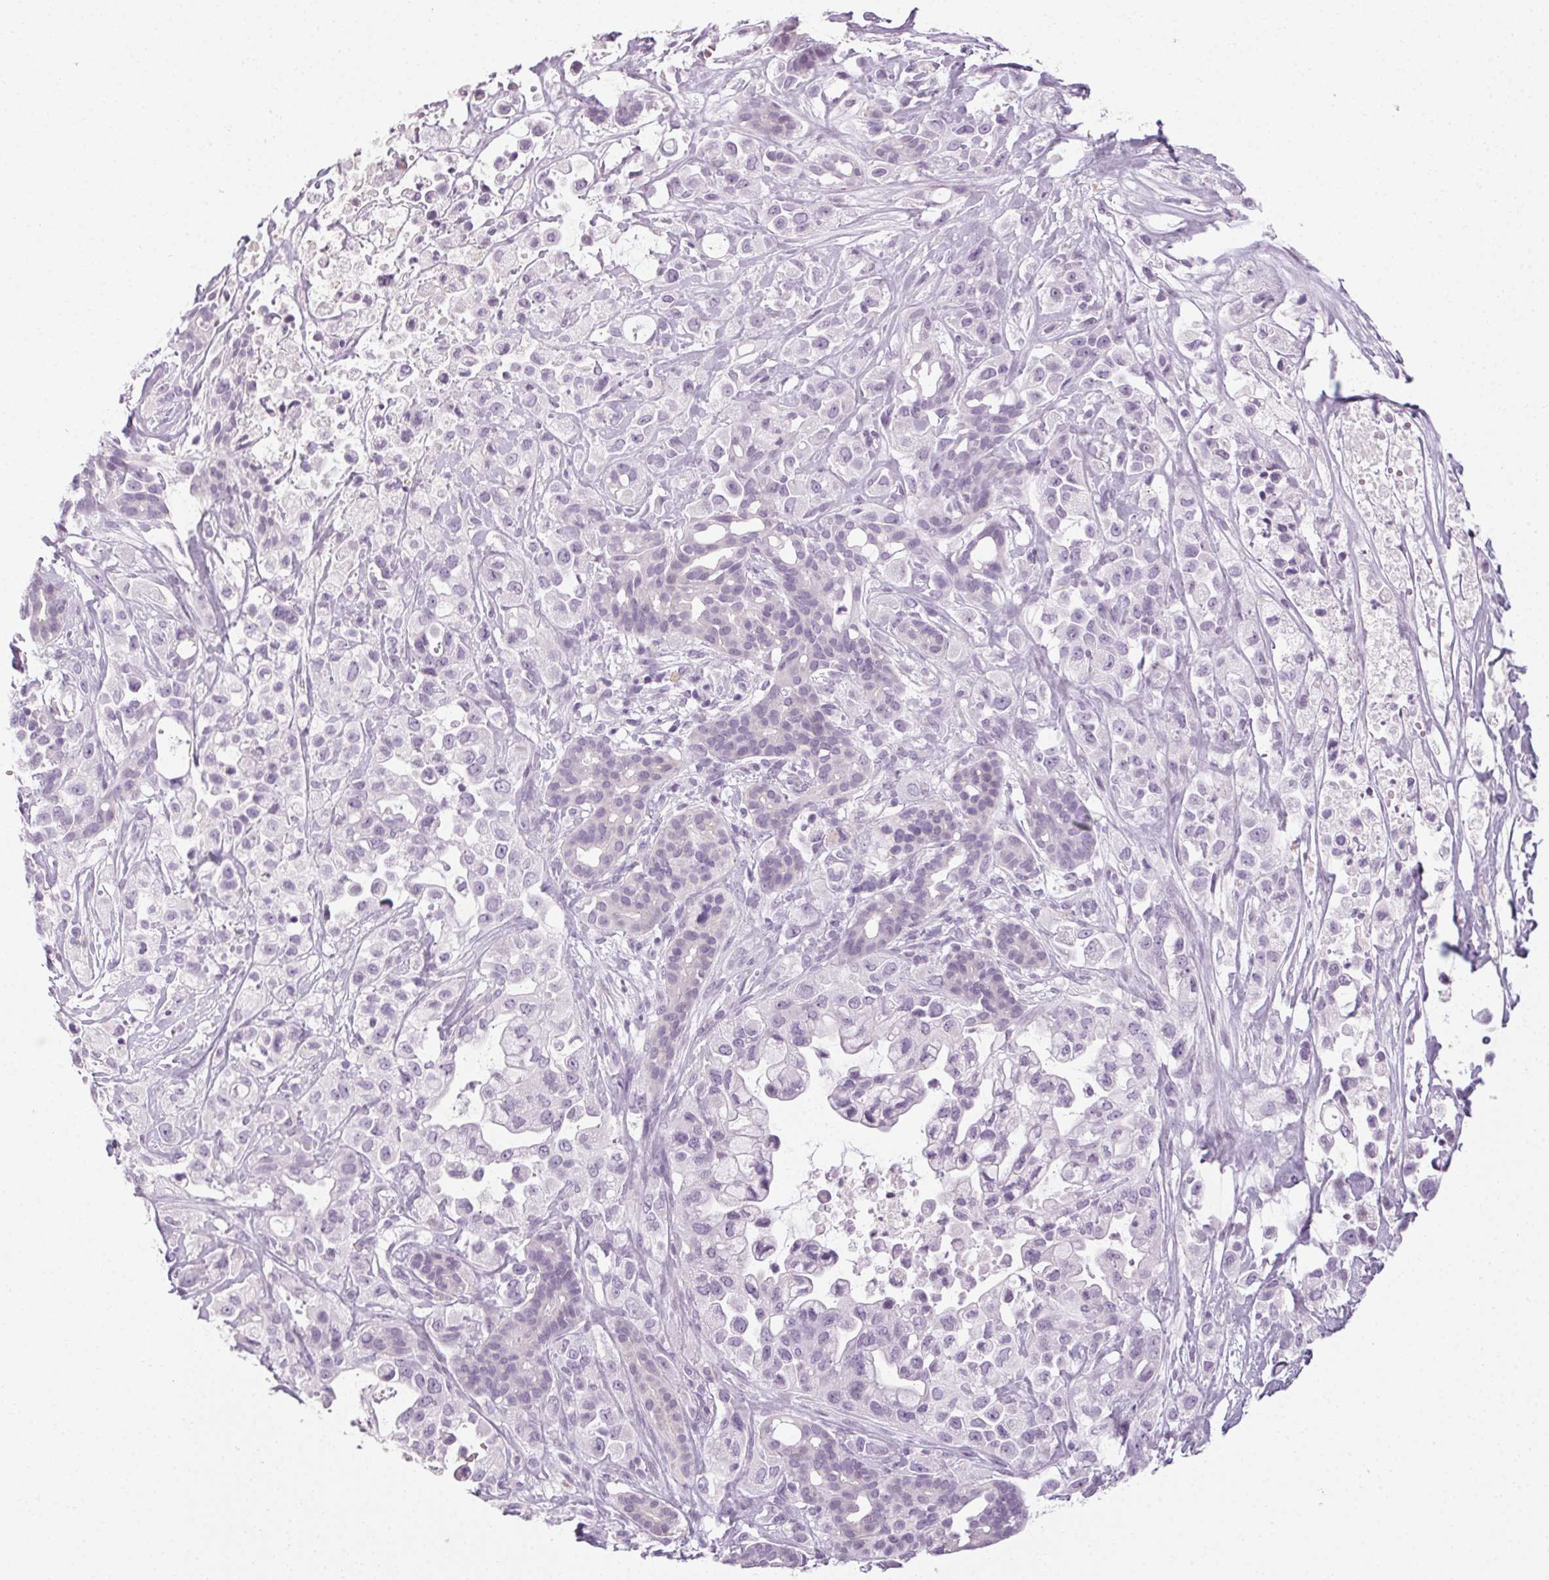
{"staining": {"intensity": "negative", "quantity": "none", "location": "none"}, "tissue": "pancreatic cancer", "cell_type": "Tumor cells", "image_type": "cancer", "snomed": [{"axis": "morphology", "description": "Adenocarcinoma, NOS"}, {"axis": "topography", "description": "Pancreas"}], "caption": "The histopathology image exhibits no significant staining in tumor cells of adenocarcinoma (pancreatic).", "gene": "POMC", "patient": {"sex": "male", "age": 44}}